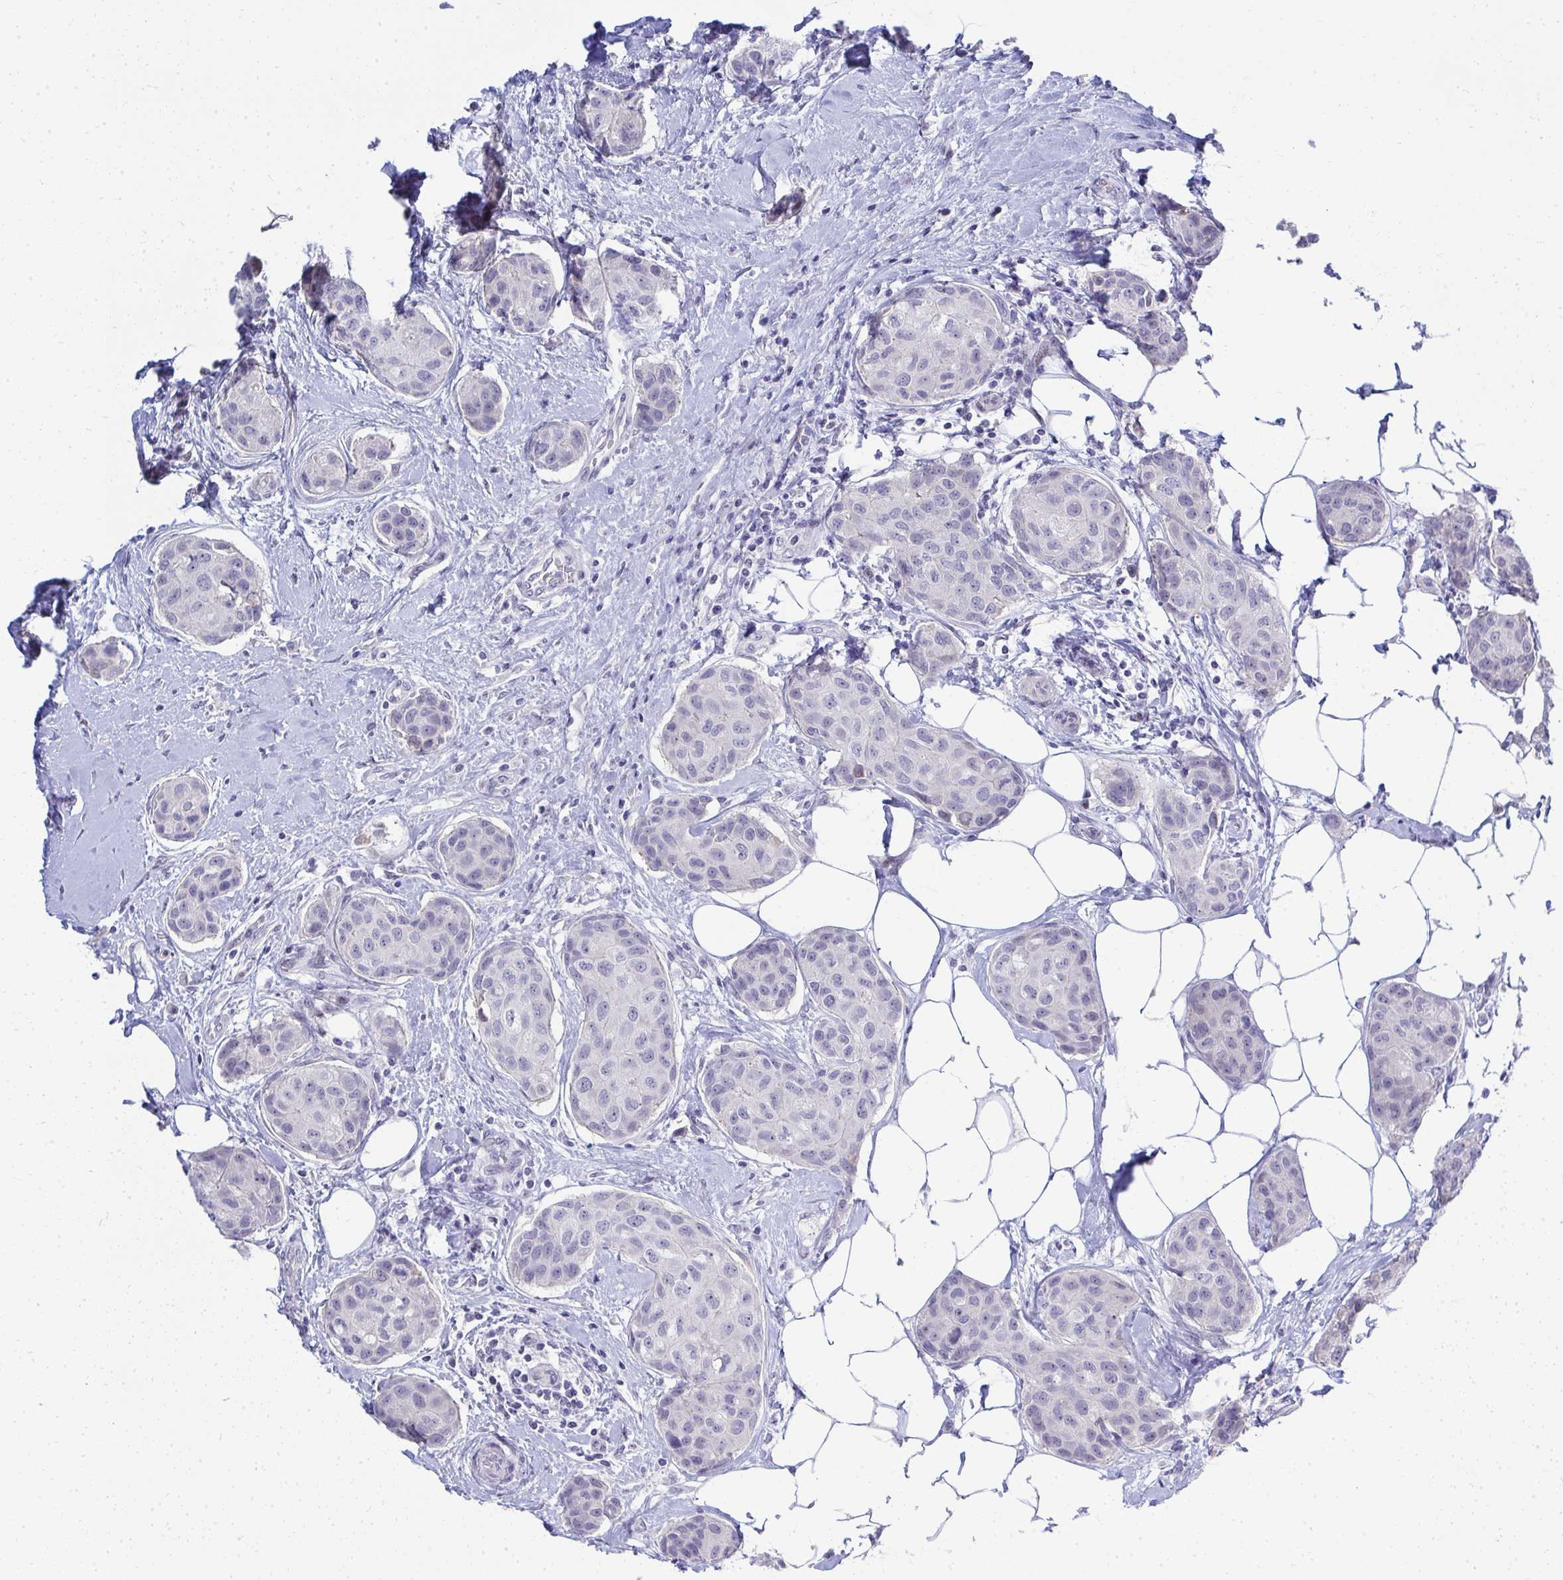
{"staining": {"intensity": "negative", "quantity": "none", "location": "none"}, "tissue": "breast cancer", "cell_type": "Tumor cells", "image_type": "cancer", "snomed": [{"axis": "morphology", "description": "Duct carcinoma"}, {"axis": "topography", "description": "Breast"}, {"axis": "topography", "description": "Lymph node"}], "caption": "Immunohistochemistry image of neoplastic tissue: human breast intraductal carcinoma stained with DAB (3,3'-diaminobenzidine) exhibits no significant protein positivity in tumor cells. (Stains: DAB (3,3'-diaminobenzidine) IHC with hematoxylin counter stain, Microscopy: brightfield microscopy at high magnification).", "gene": "EID3", "patient": {"sex": "female", "age": 80}}